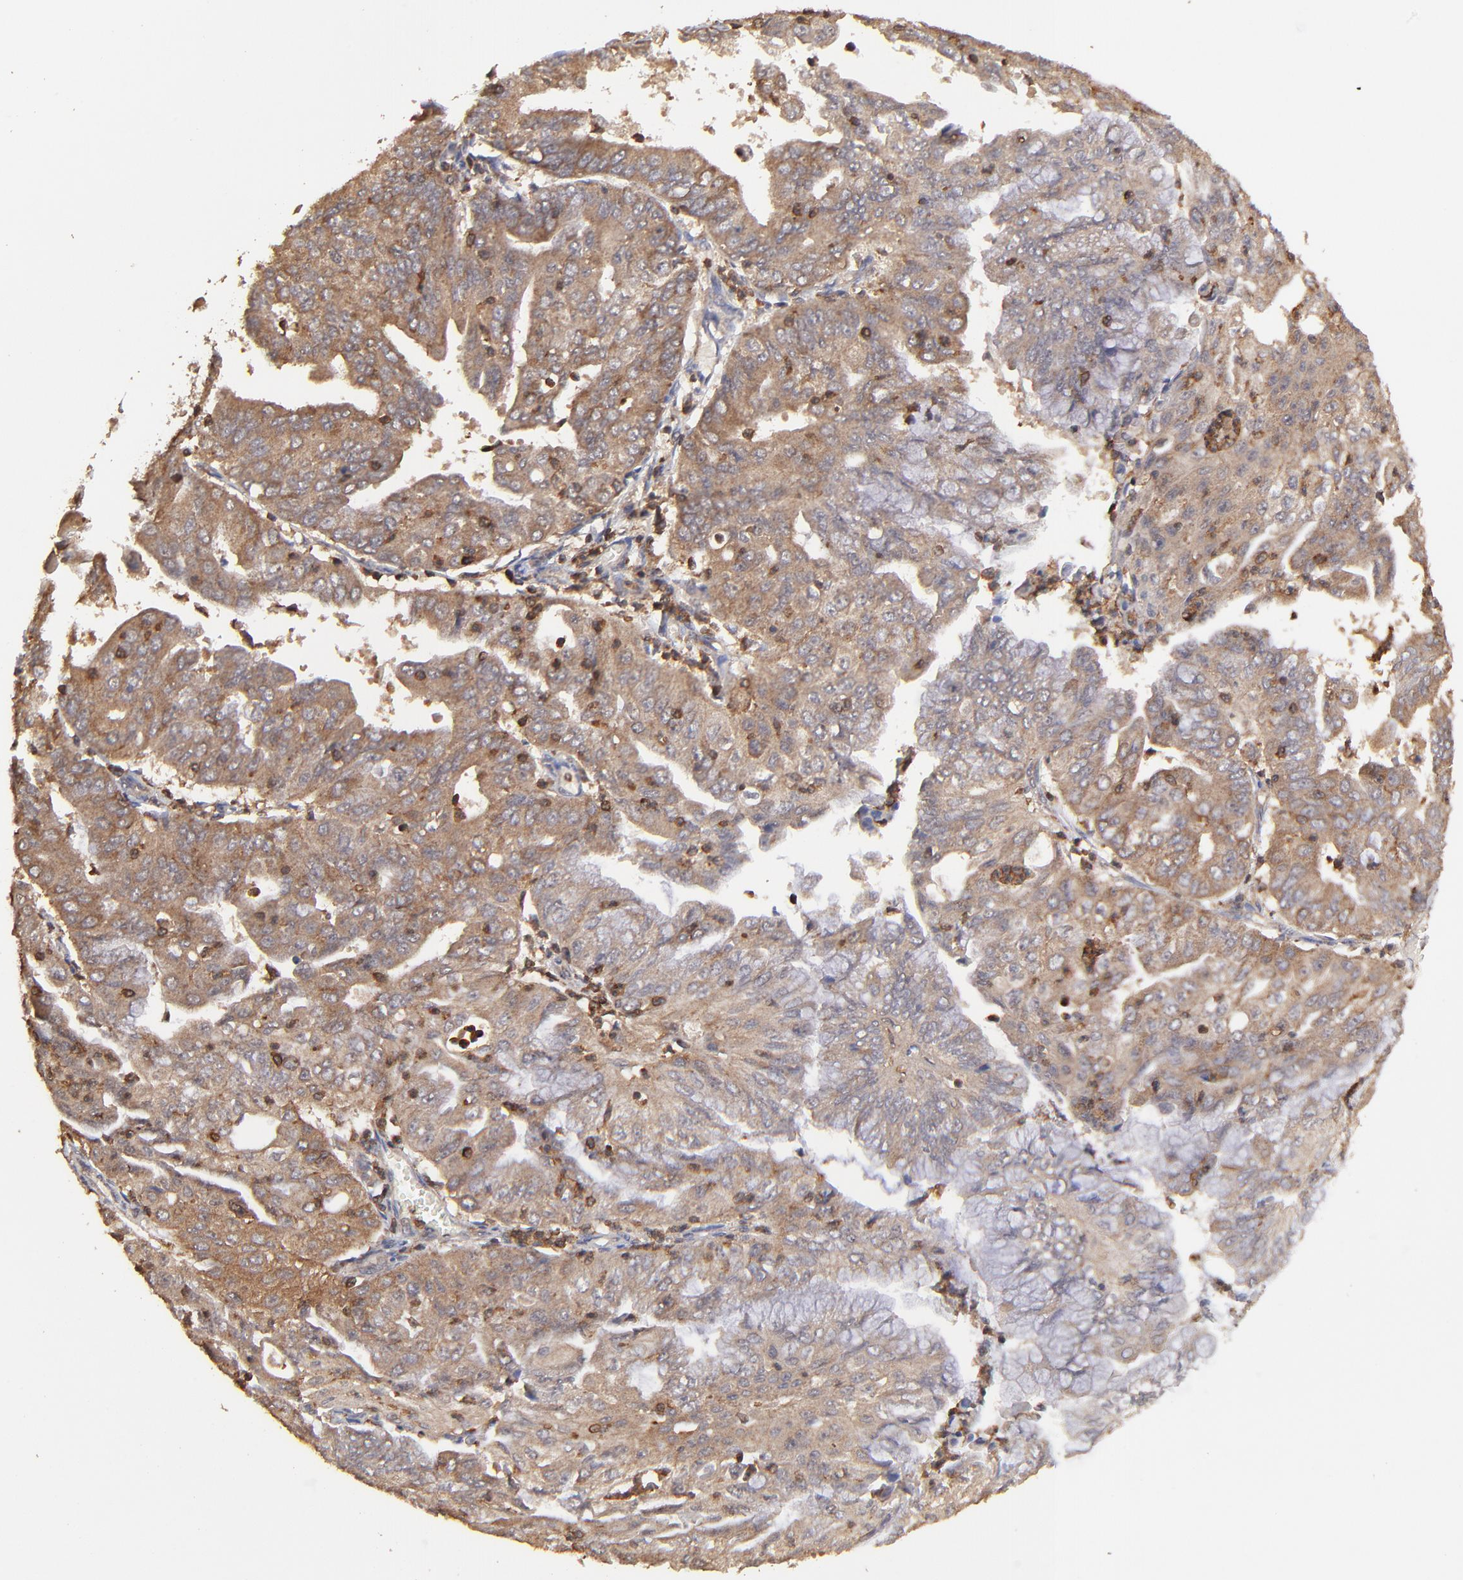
{"staining": {"intensity": "moderate", "quantity": ">75%", "location": "cytoplasmic/membranous"}, "tissue": "endometrial cancer", "cell_type": "Tumor cells", "image_type": "cancer", "snomed": [{"axis": "morphology", "description": "Adenocarcinoma, NOS"}, {"axis": "topography", "description": "Endometrium"}], "caption": "Endometrial cancer (adenocarcinoma) stained with a protein marker exhibits moderate staining in tumor cells.", "gene": "STON2", "patient": {"sex": "female", "age": 79}}